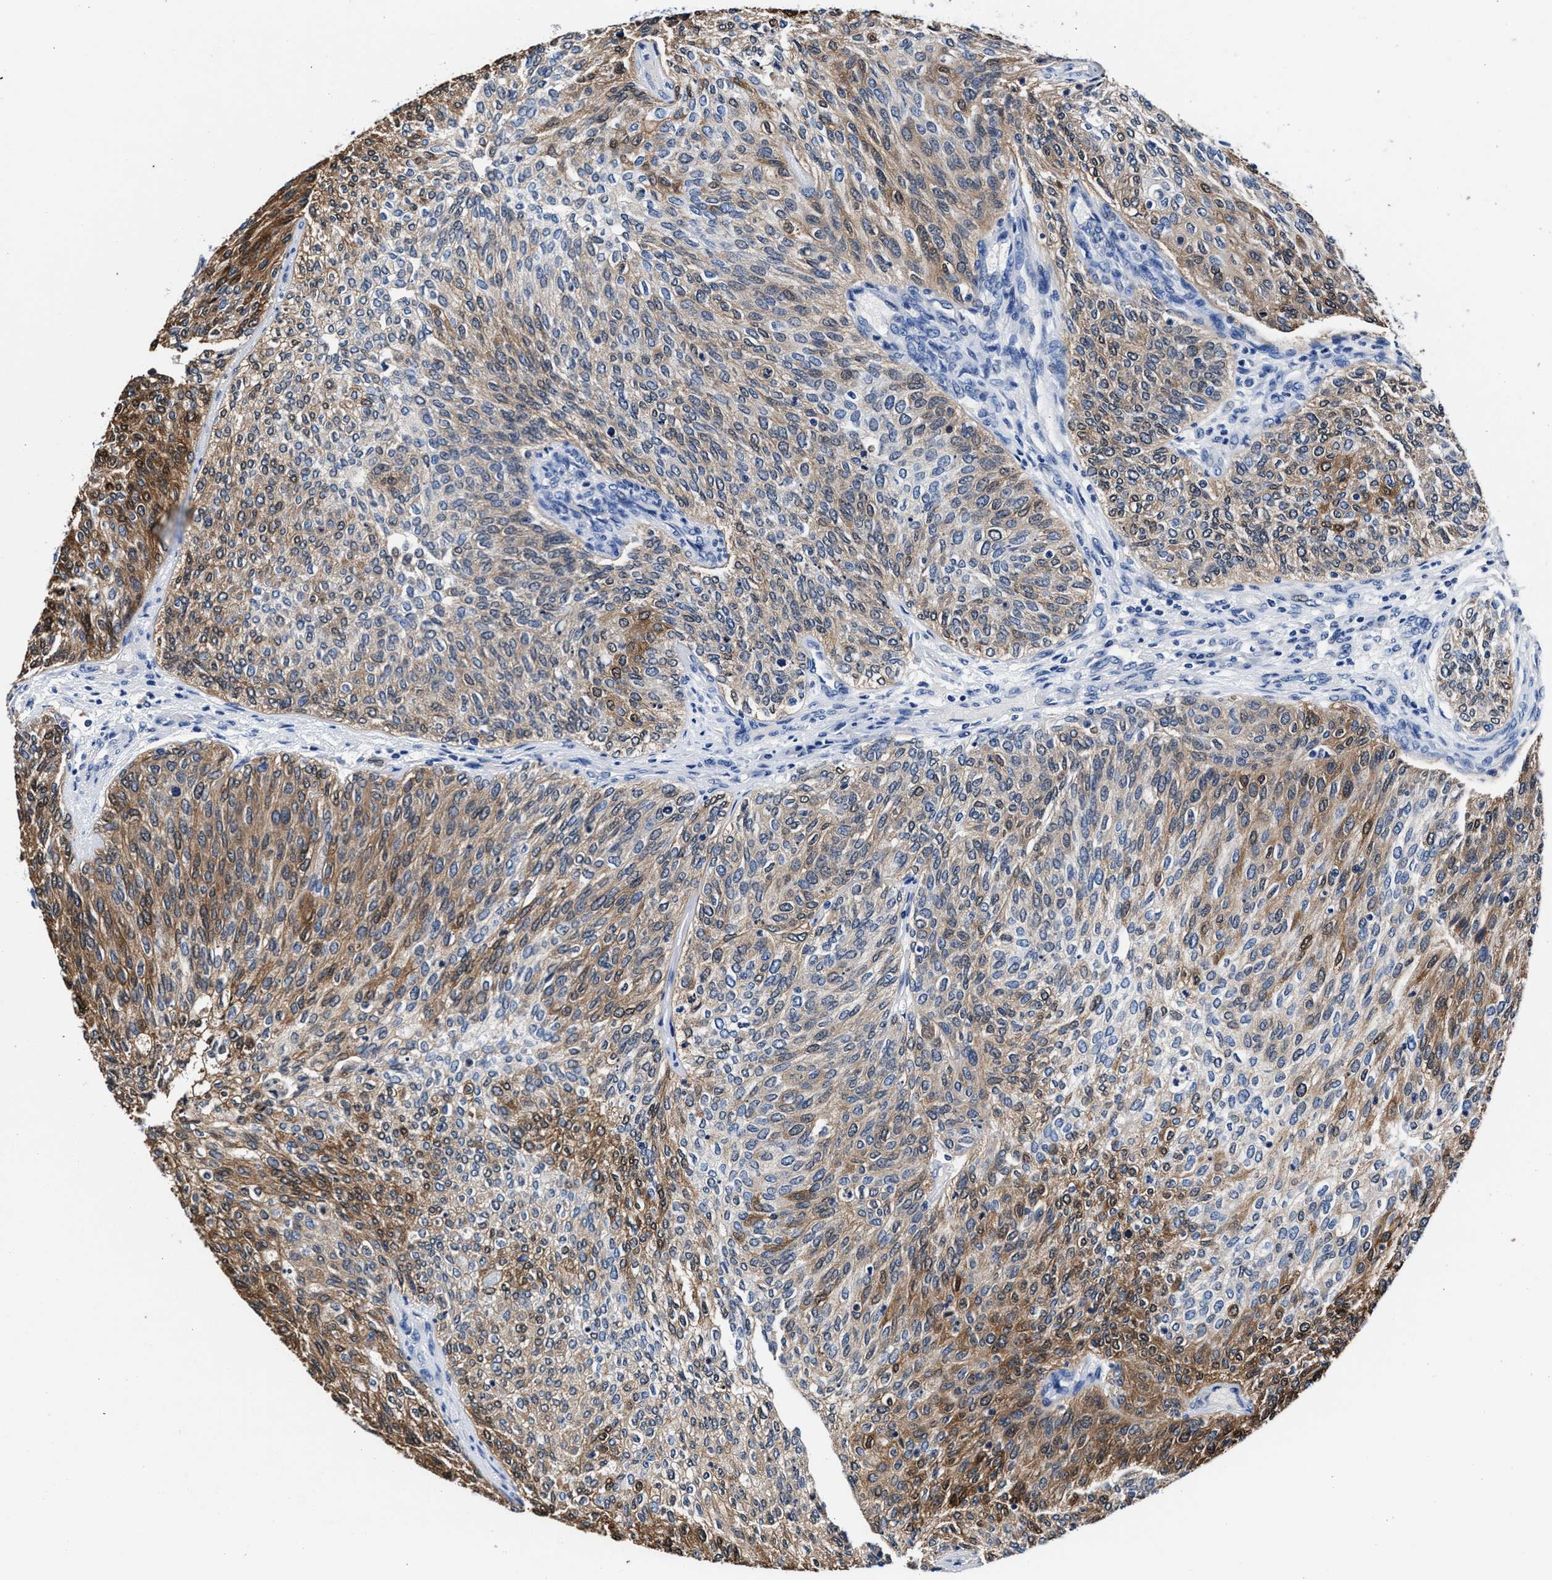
{"staining": {"intensity": "moderate", "quantity": "25%-75%", "location": "cytoplasmic/membranous"}, "tissue": "urothelial cancer", "cell_type": "Tumor cells", "image_type": "cancer", "snomed": [{"axis": "morphology", "description": "Urothelial carcinoma, Low grade"}, {"axis": "topography", "description": "Urinary bladder"}], "caption": "Protein staining displays moderate cytoplasmic/membranous positivity in about 25%-75% of tumor cells in urothelial cancer.", "gene": "GSTM1", "patient": {"sex": "female", "age": 79}}